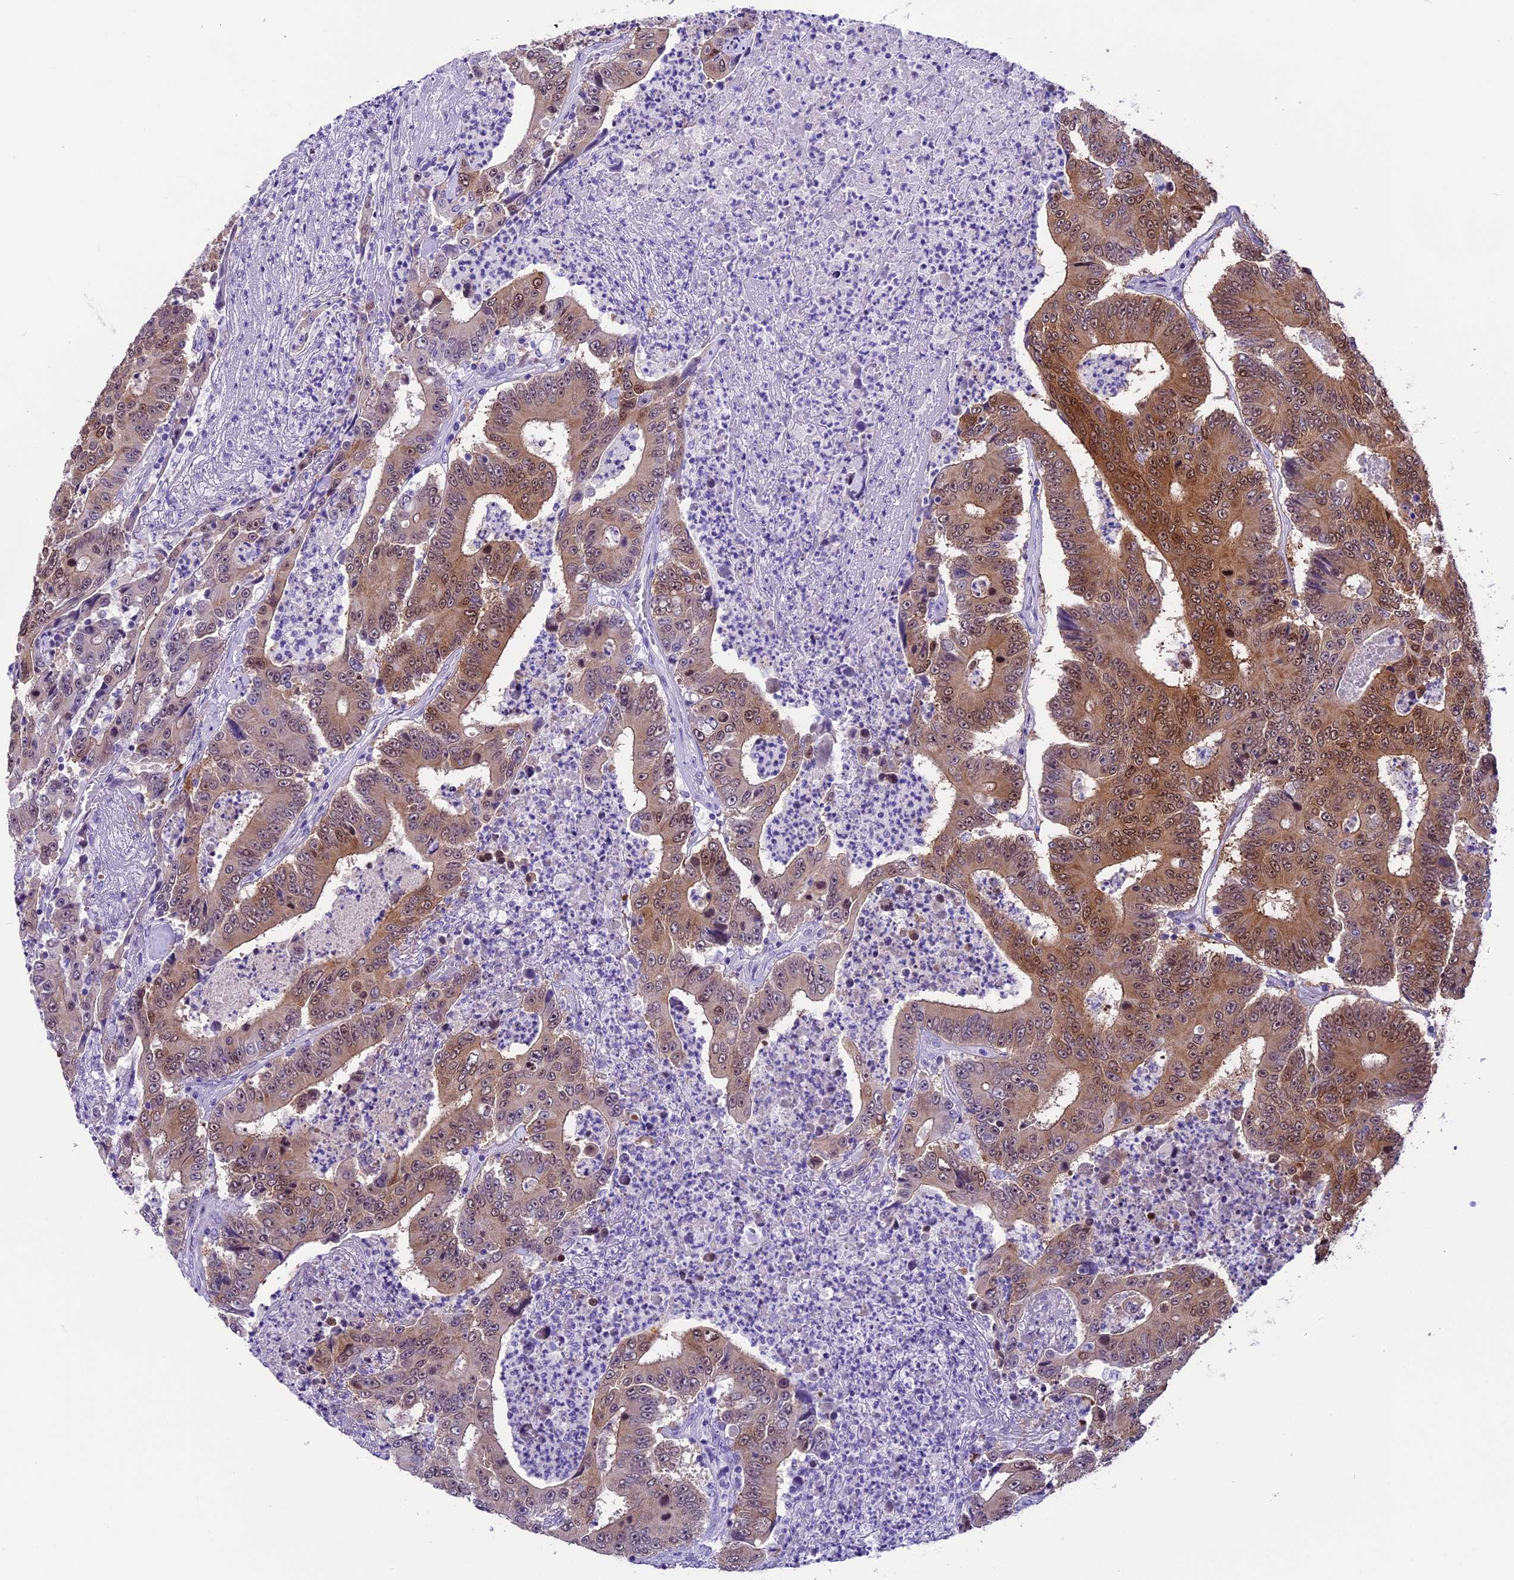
{"staining": {"intensity": "moderate", "quantity": "25%-75%", "location": "cytoplasmic/membranous,nuclear"}, "tissue": "colorectal cancer", "cell_type": "Tumor cells", "image_type": "cancer", "snomed": [{"axis": "morphology", "description": "Adenocarcinoma, NOS"}, {"axis": "topography", "description": "Colon"}], "caption": "DAB immunohistochemical staining of colorectal cancer (adenocarcinoma) displays moderate cytoplasmic/membranous and nuclear protein expression in approximately 25%-75% of tumor cells. (DAB (3,3'-diaminobenzidine) IHC, brown staining for protein, blue staining for nuclei).", "gene": "PRR15", "patient": {"sex": "male", "age": 83}}